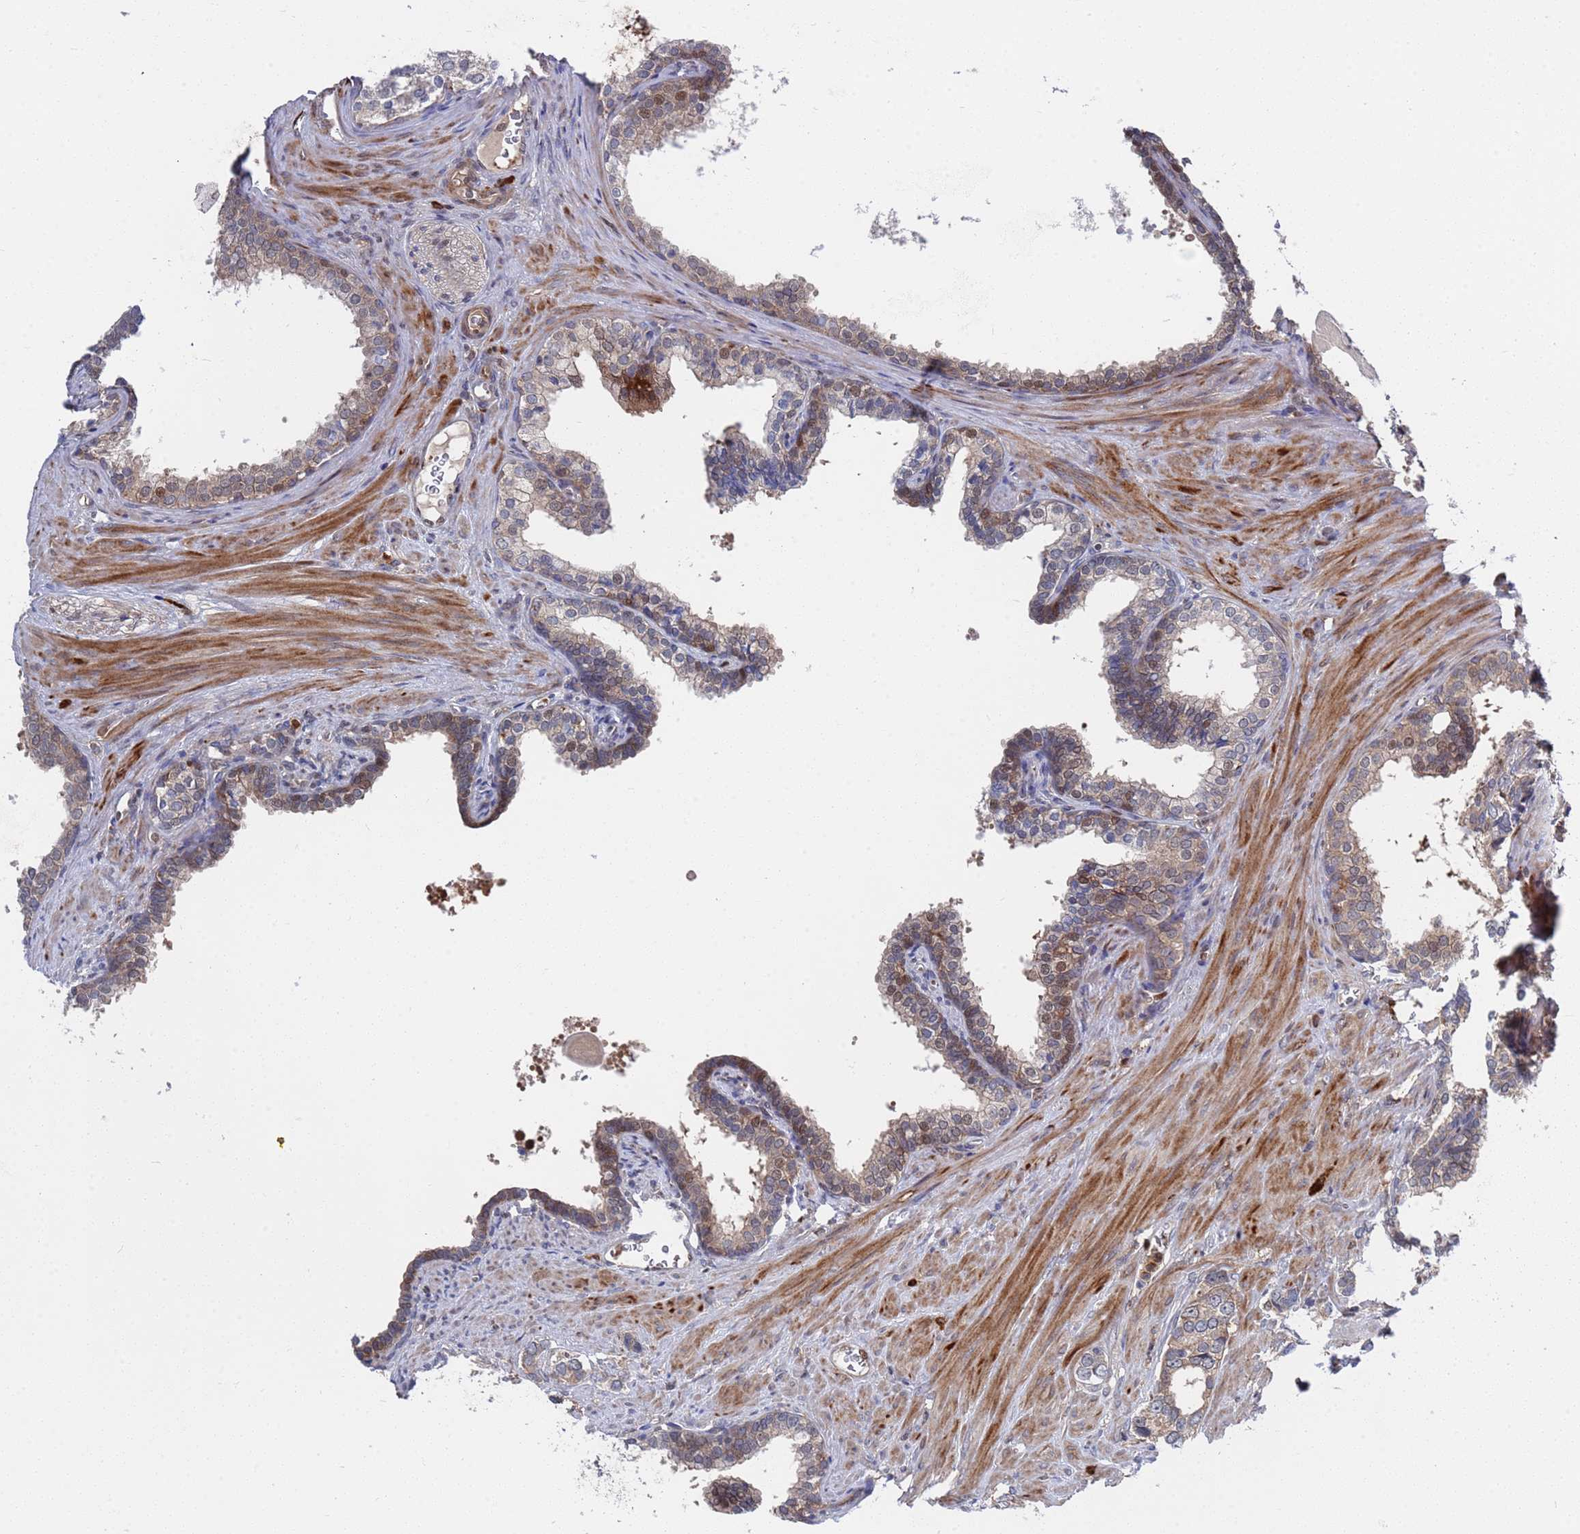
{"staining": {"intensity": "moderate", "quantity": ">75%", "location": "cytoplasmic/membranous"}, "tissue": "prostate cancer", "cell_type": "Tumor cells", "image_type": "cancer", "snomed": [{"axis": "morphology", "description": "Adenocarcinoma, High grade"}, {"axis": "topography", "description": "Prostate"}], "caption": "Protein analysis of adenocarcinoma (high-grade) (prostate) tissue exhibits moderate cytoplasmic/membranous staining in approximately >75% of tumor cells.", "gene": "TMBIM6", "patient": {"sex": "male", "age": 66}}